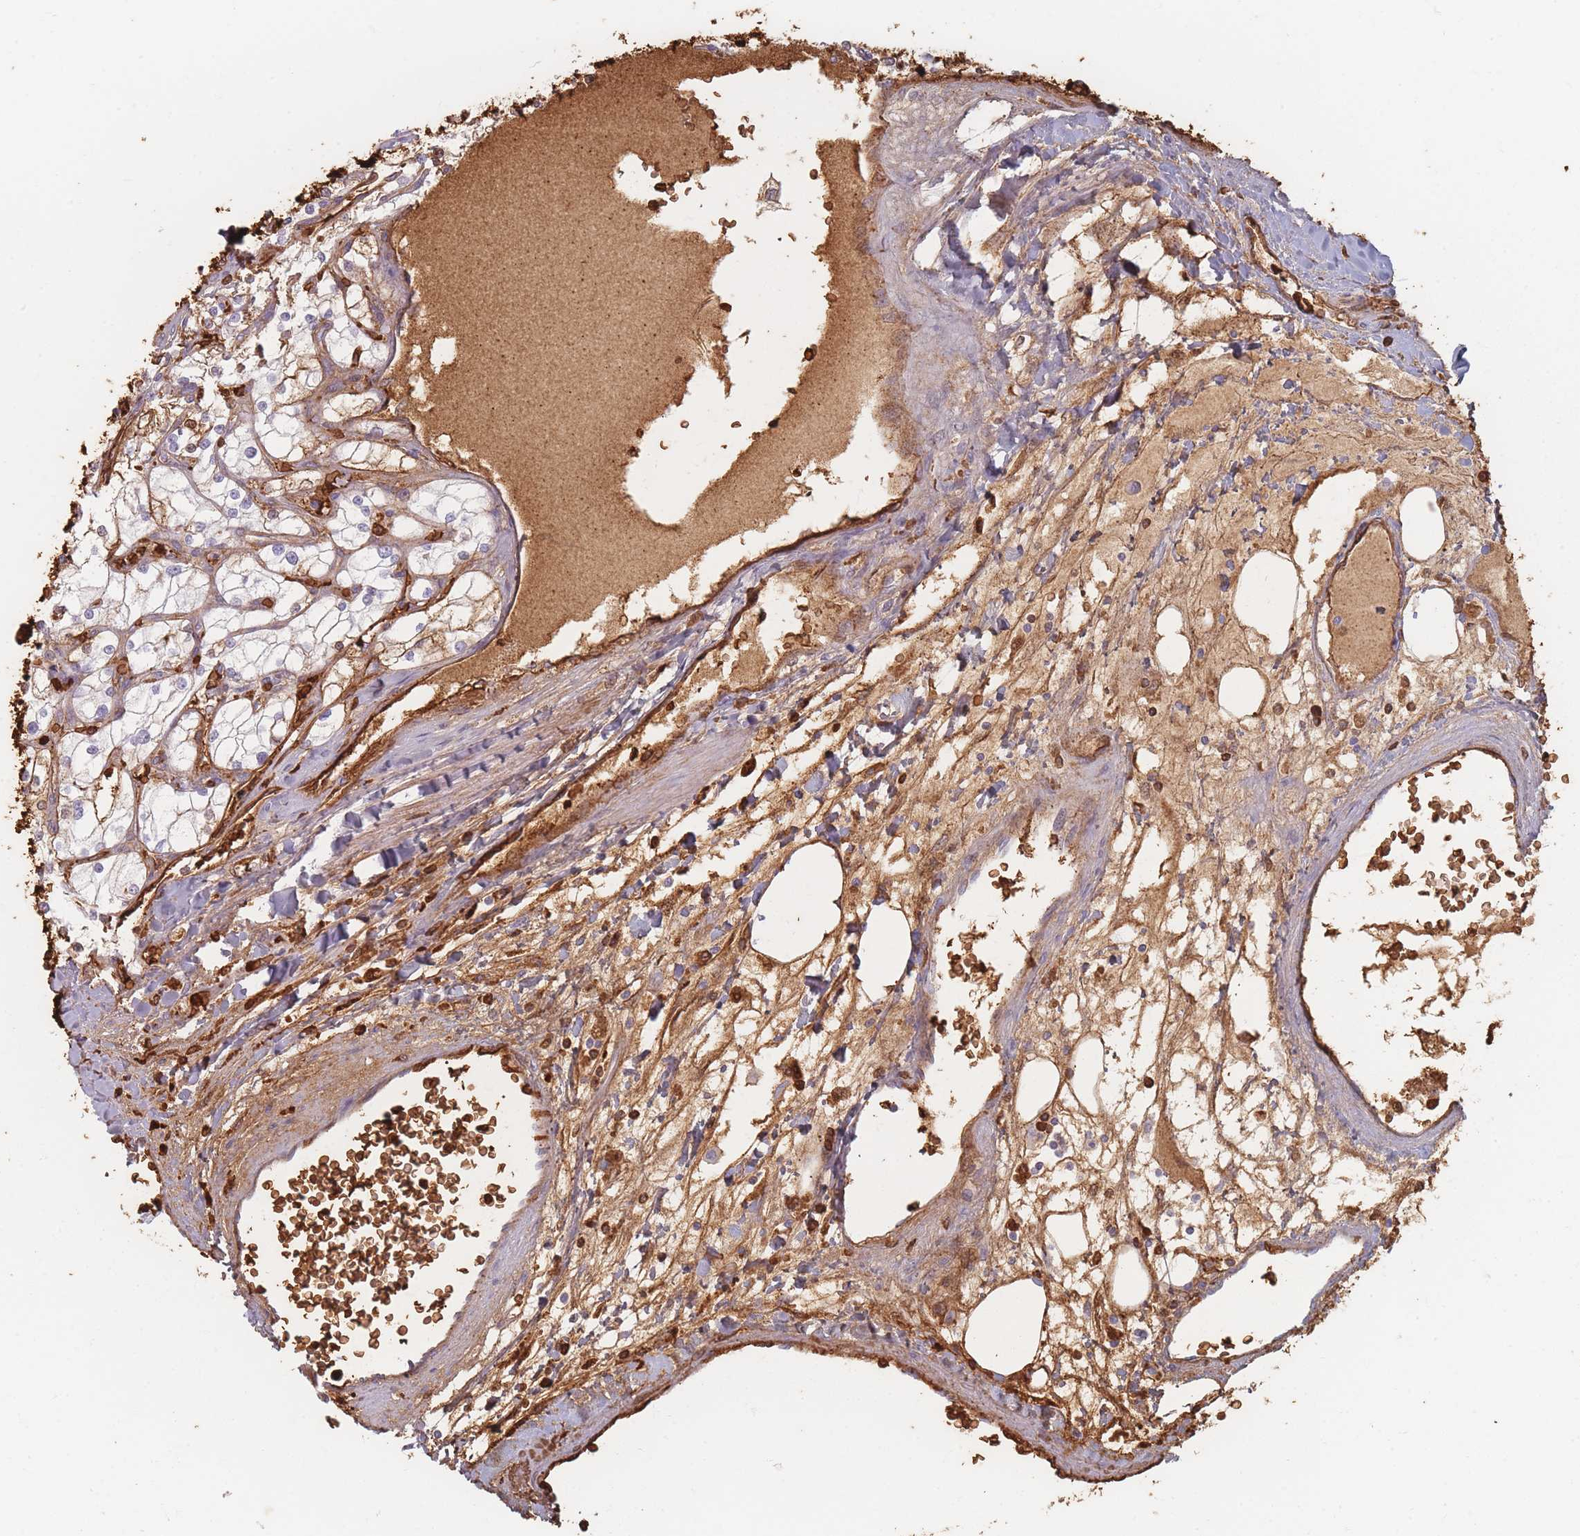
{"staining": {"intensity": "moderate", "quantity": "25%-75%", "location": "cytoplasmic/membranous"}, "tissue": "renal cancer", "cell_type": "Tumor cells", "image_type": "cancer", "snomed": [{"axis": "morphology", "description": "Adenocarcinoma, NOS"}, {"axis": "topography", "description": "Kidney"}], "caption": "High-magnification brightfield microscopy of renal adenocarcinoma stained with DAB (brown) and counterstained with hematoxylin (blue). tumor cells exhibit moderate cytoplasmic/membranous positivity is present in approximately25%-75% of cells. Nuclei are stained in blue.", "gene": "SLC2A6", "patient": {"sex": "male", "age": 80}}